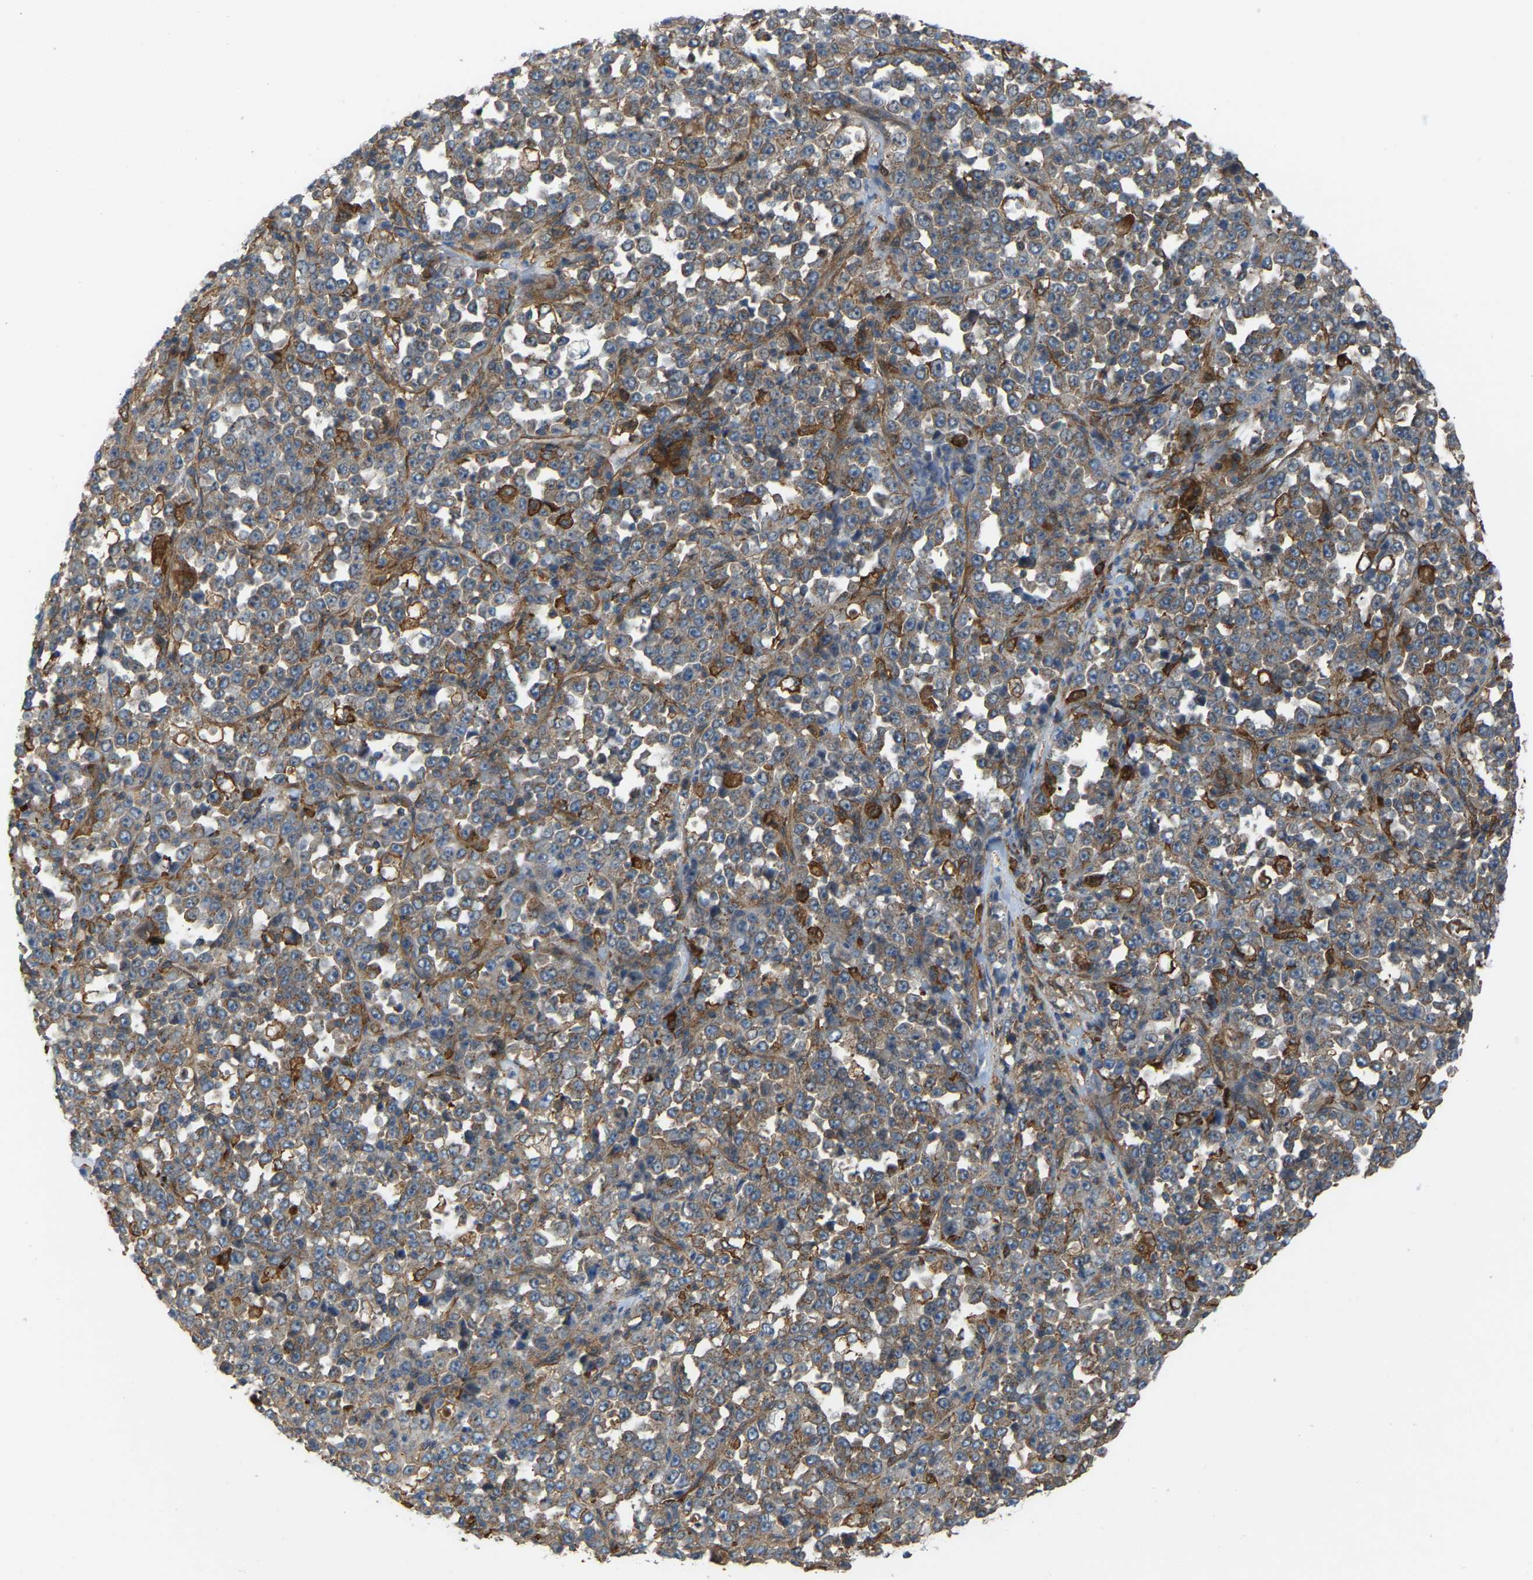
{"staining": {"intensity": "weak", "quantity": ">75%", "location": "cytoplasmic/membranous"}, "tissue": "stomach cancer", "cell_type": "Tumor cells", "image_type": "cancer", "snomed": [{"axis": "morphology", "description": "Normal tissue, NOS"}, {"axis": "morphology", "description": "Adenocarcinoma, NOS"}, {"axis": "topography", "description": "Stomach, upper"}, {"axis": "topography", "description": "Stomach"}], "caption": "A high-resolution micrograph shows immunohistochemistry staining of stomach cancer (adenocarcinoma), which exhibits weak cytoplasmic/membranous positivity in about >75% of tumor cells.", "gene": "PICALM", "patient": {"sex": "male", "age": 59}}